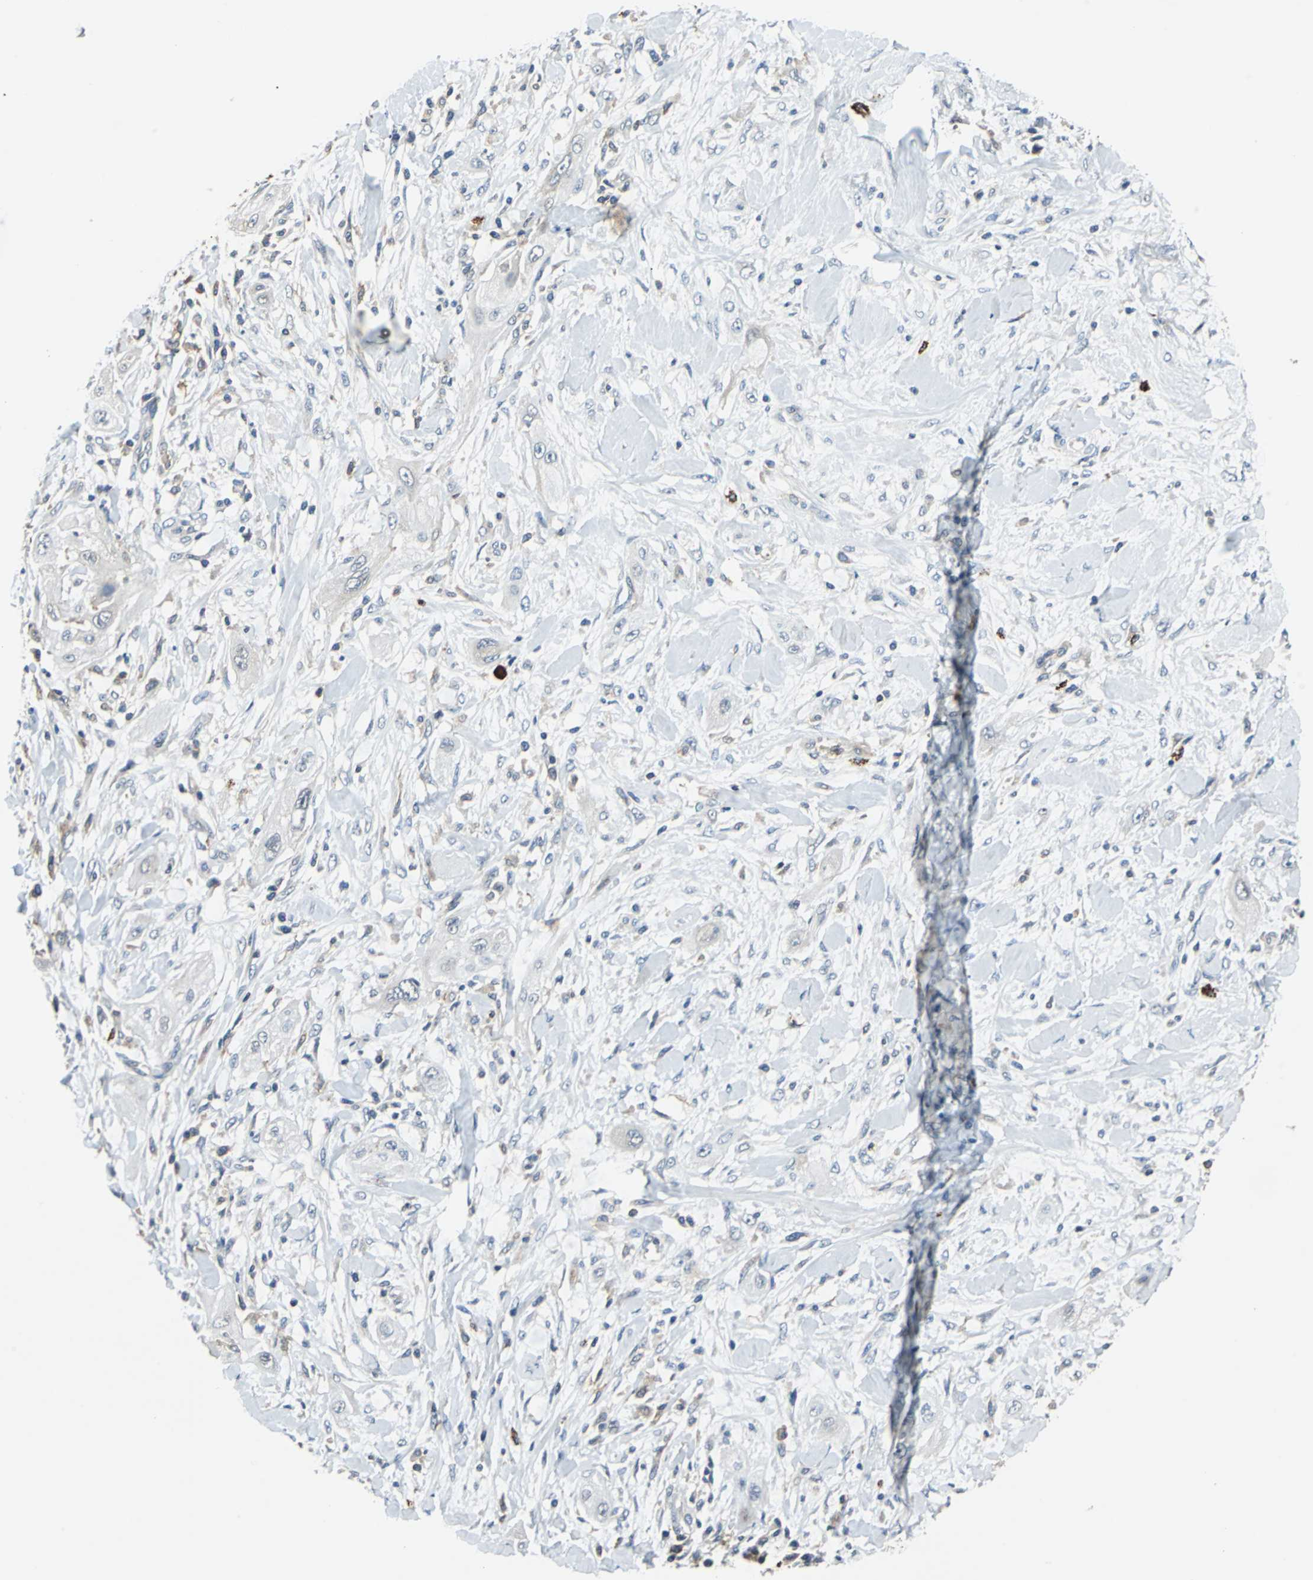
{"staining": {"intensity": "negative", "quantity": "none", "location": "none"}, "tissue": "lung cancer", "cell_type": "Tumor cells", "image_type": "cancer", "snomed": [{"axis": "morphology", "description": "Squamous cell carcinoma, NOS"}, {"axis": "topography", "description": "Lung"}], "caption": "Human lung squamous cell carcinoma stained for a protein using immunohistochemistry shows no positivity in tumor cells.", "gene": "SLC19A2", "patient": {"sex": "female", "age": 47}}